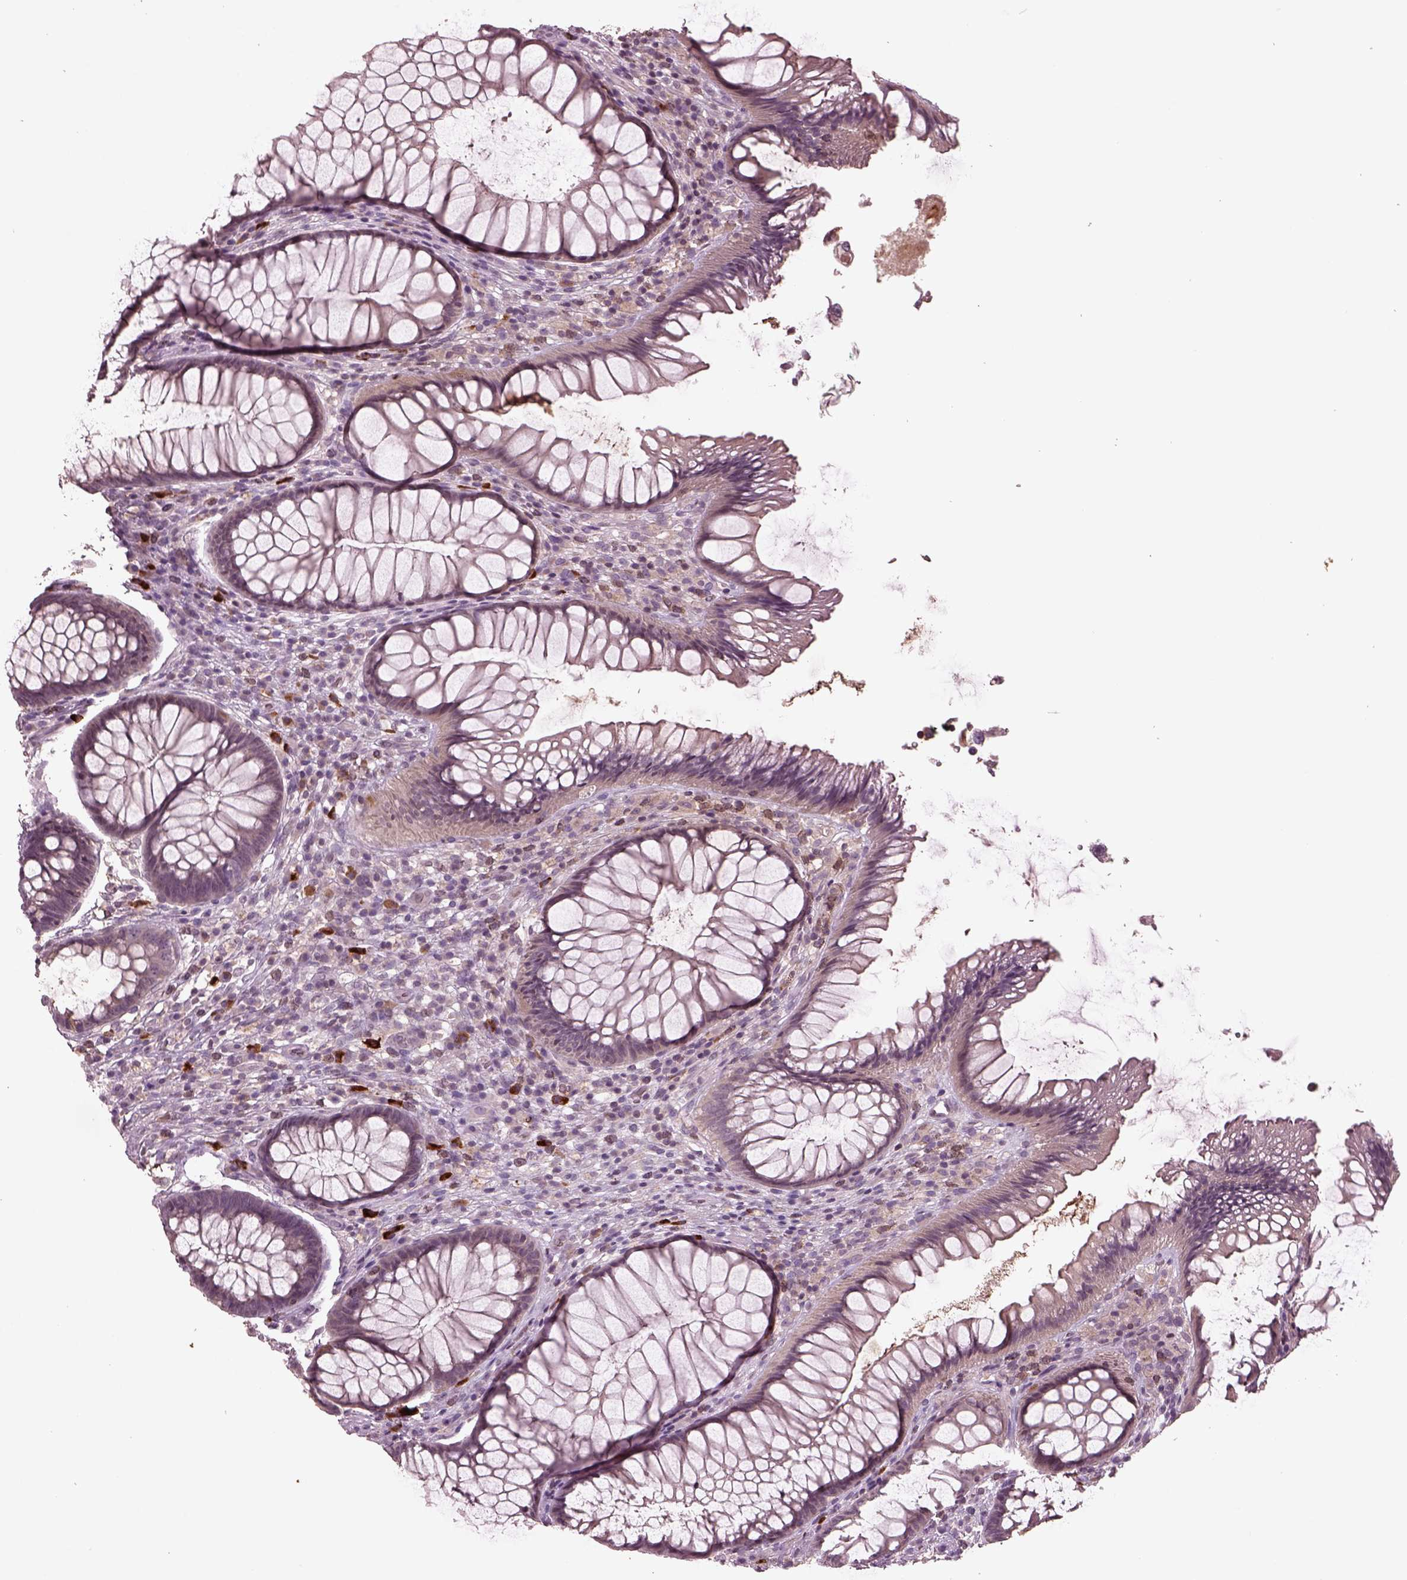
{"staining": {"intensity": "negative", "quantity": "none", "location": "none"}, "tissue": "rectum", "cell_type": "Glandular cells", "image_type": "normal", "snomed": [{"axis": "morphology", "description": "Normal tissue, NOS"}, {"axis": "topography", "description": "Smooth muscle"}, {"axis": "topography", "description": "Rectum"}], "caption": "Immunohistochemistry histopathology image of benign rectum stained for a protein (brown), which reveals no expression in glandular cells.", "gene": "PTX4", "patient": {"sex": "male", "age": 53}}